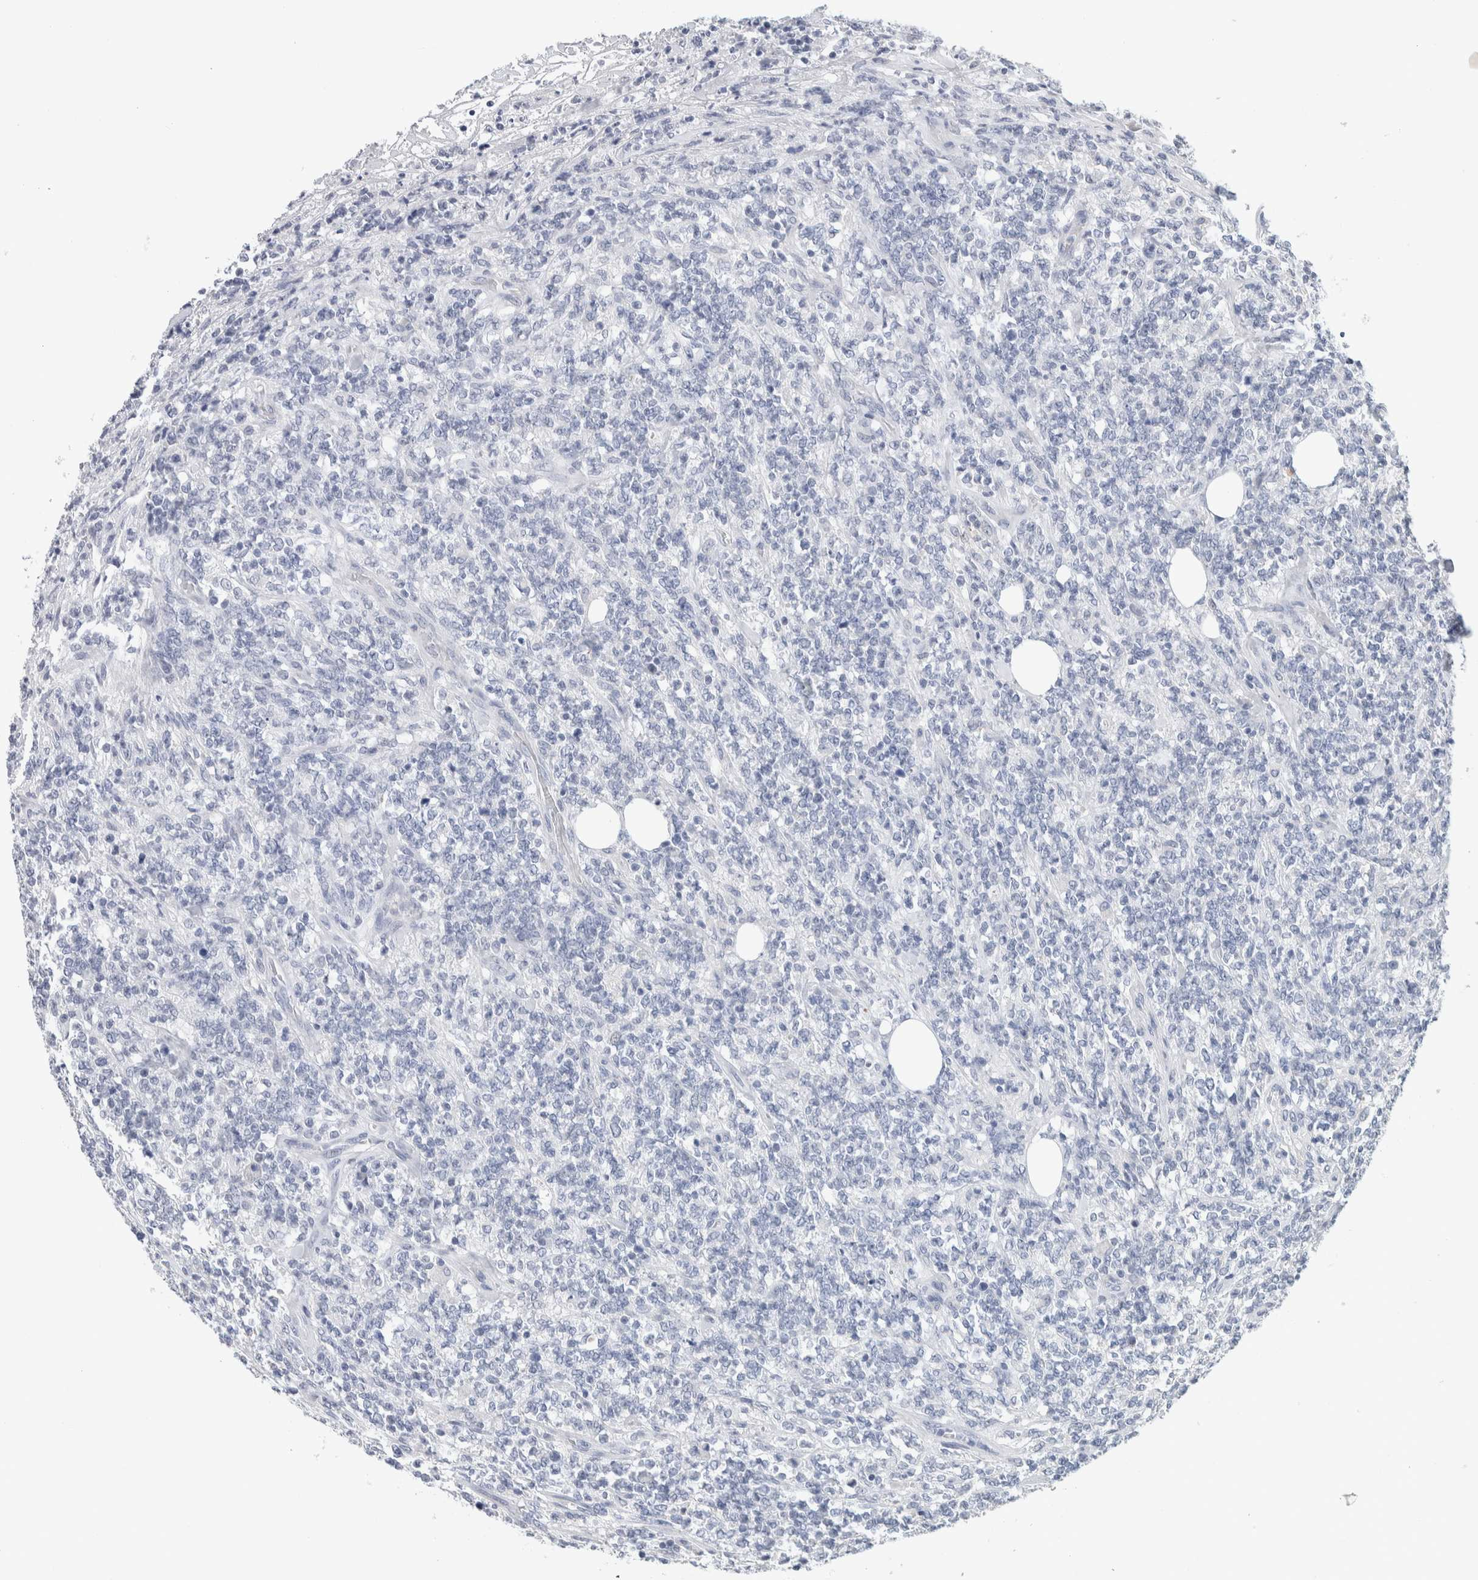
{"staining": {"intensity": "negative", "quantity": "none", "location": "none"}, "tissue": "lymphoma", "cell_type": "Tumor cells", "image_type": "cancer", "snomed": [{"axis": "morphology", "description": "Malignant lymphoma, non-Hodgkin's type, High grade"}, {"axis": "topography", "description": "Soft tissue"}], "caption": "Immunohistochemistry of high-grade malignant lymphoma, non-Hodgkin's type exhibits no expression in tumor cells. (IHC, brightfield microscopy, high magnification).", "gene": "SCN2A", "patient": {"sex": "male", "age": 18}}